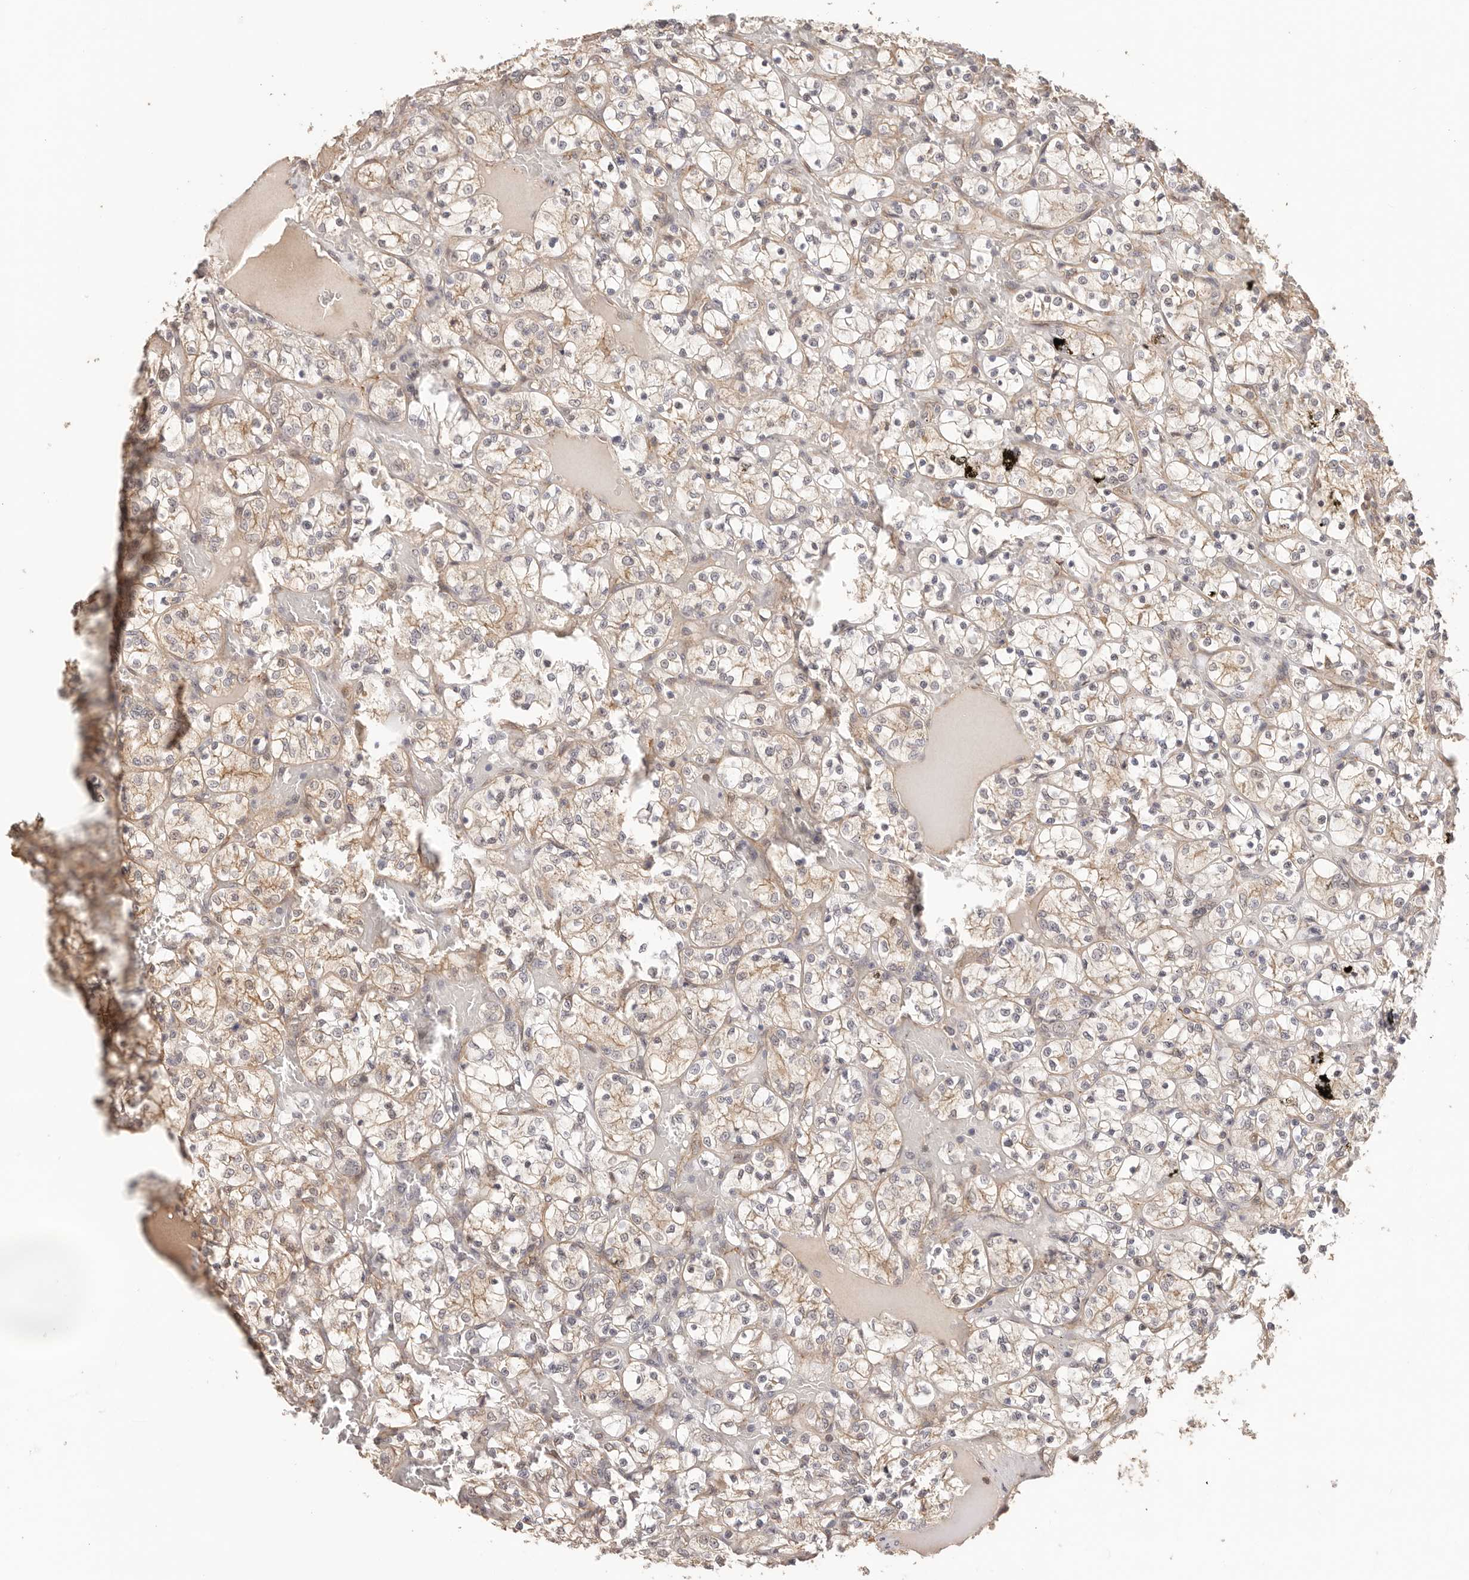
{"staining": {"intensity": "weak", "quantity": ">75%", "location": "cytoplasmic/membranous"}, "tissue": "renal cancer", "cell_type": "Tumor cells", "image_type": "cancer", "snomed": [{"axis": "morphology", "description": "Adenocarcinoma, NOS"}, {"axis": "topography", "description": "Kidney"}], "caption": "Immunohistochemistry (IHC) (DAB) staining of human renal cancer (adenocarcinoma) reveals weak cytoplasmic/membranous protein expression in about >75% of tumor cells.", "gene": "AFDN", "patient": {"sex": "female", "age": 69}}